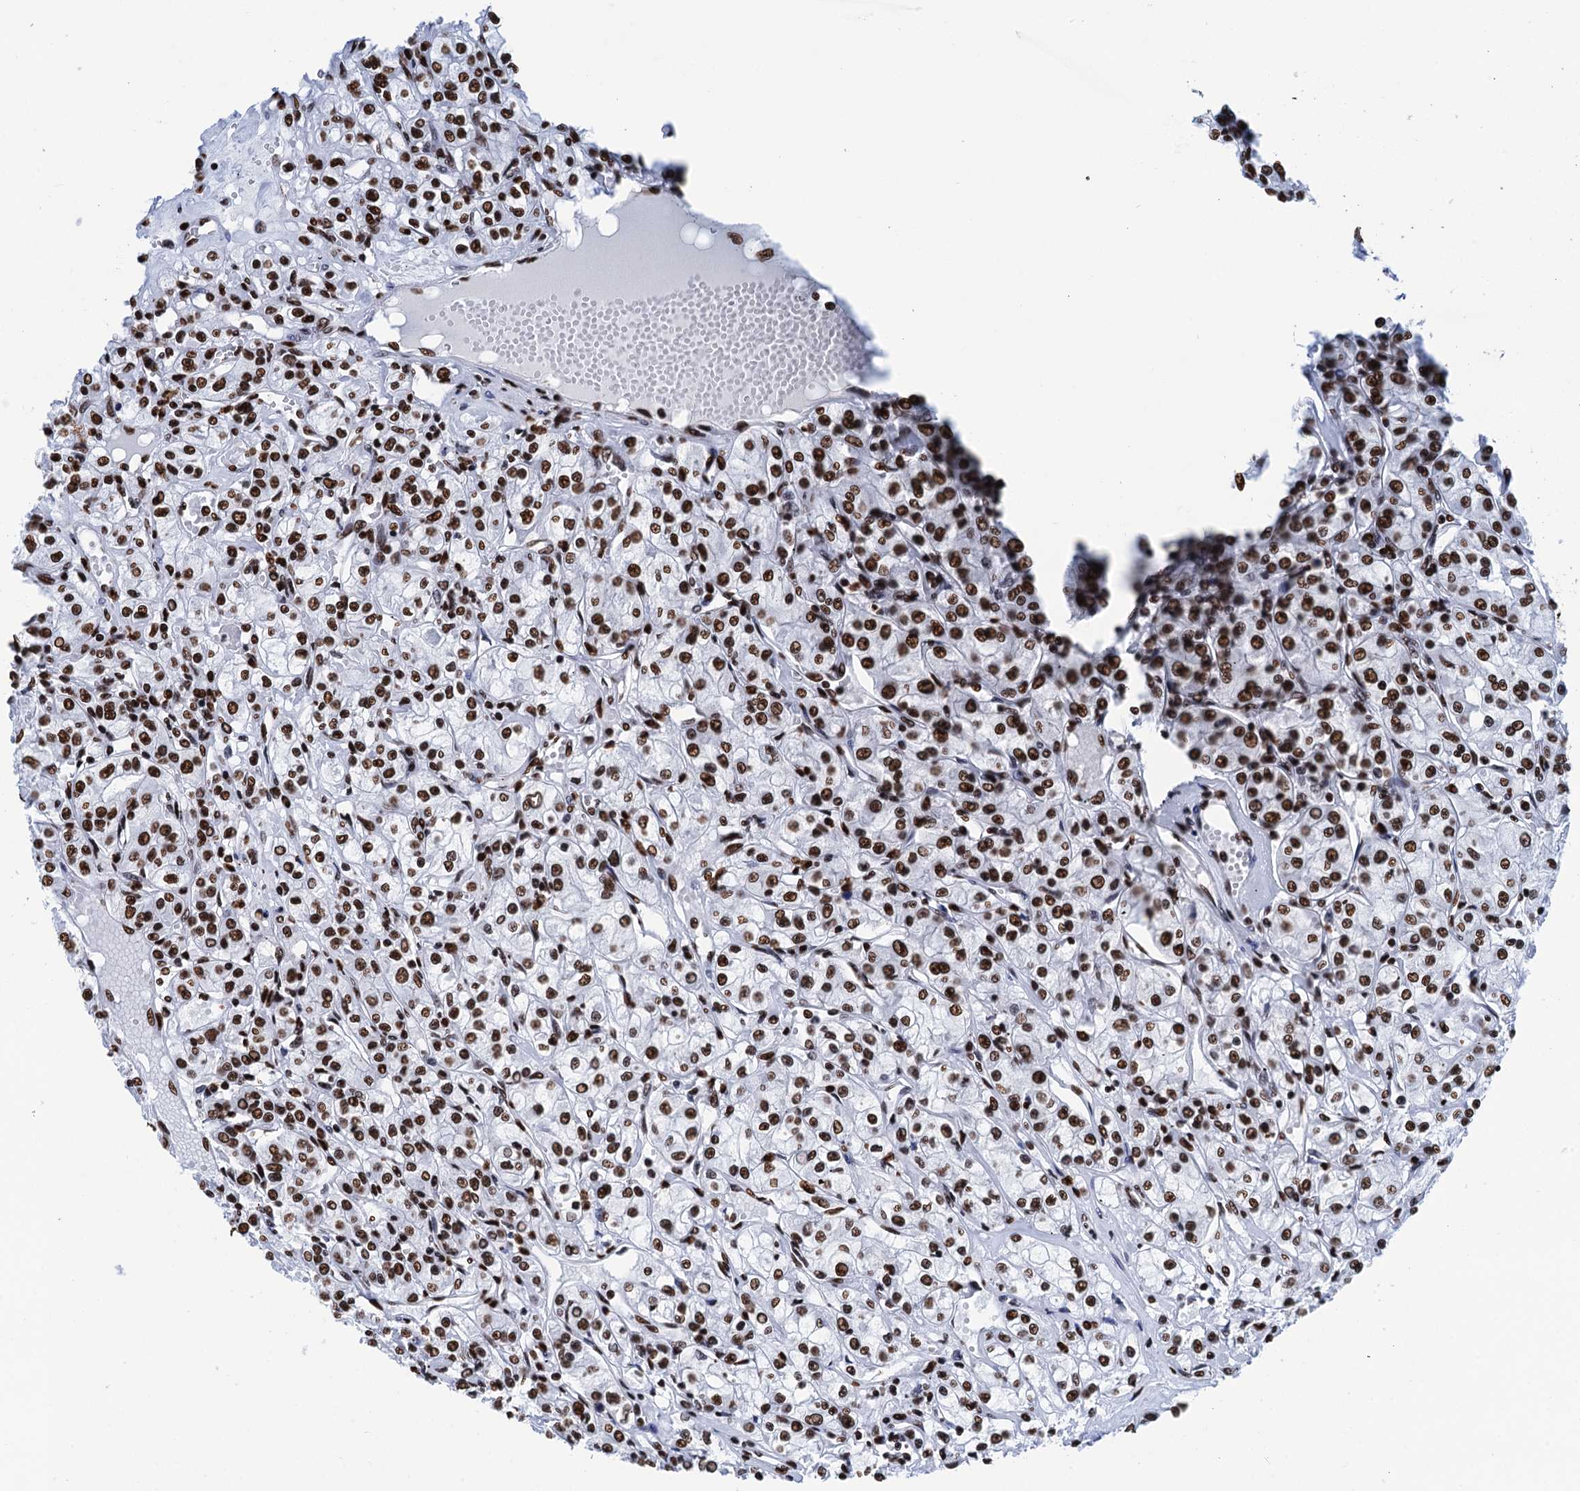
{"staining": {"intensity": "strong", "quantity": ">75%", "location": "nuclear"}, "tissue": "renal cancer", "cell_type": "Tumor cells", "image_type": "cancer", "snomed": [{"axis": "morphology", "description": "Adenocarcinoma, NOS"}, {"axis": "topography", "description": "Kidney"}], "caption": "A micrograph of human renal cancer (adenocarcinoma) stained for a protein shows strong nuclear brown staining in tumor cells.", "gene": "UBA2", "patient": {"sex": "female", "age": 59}}